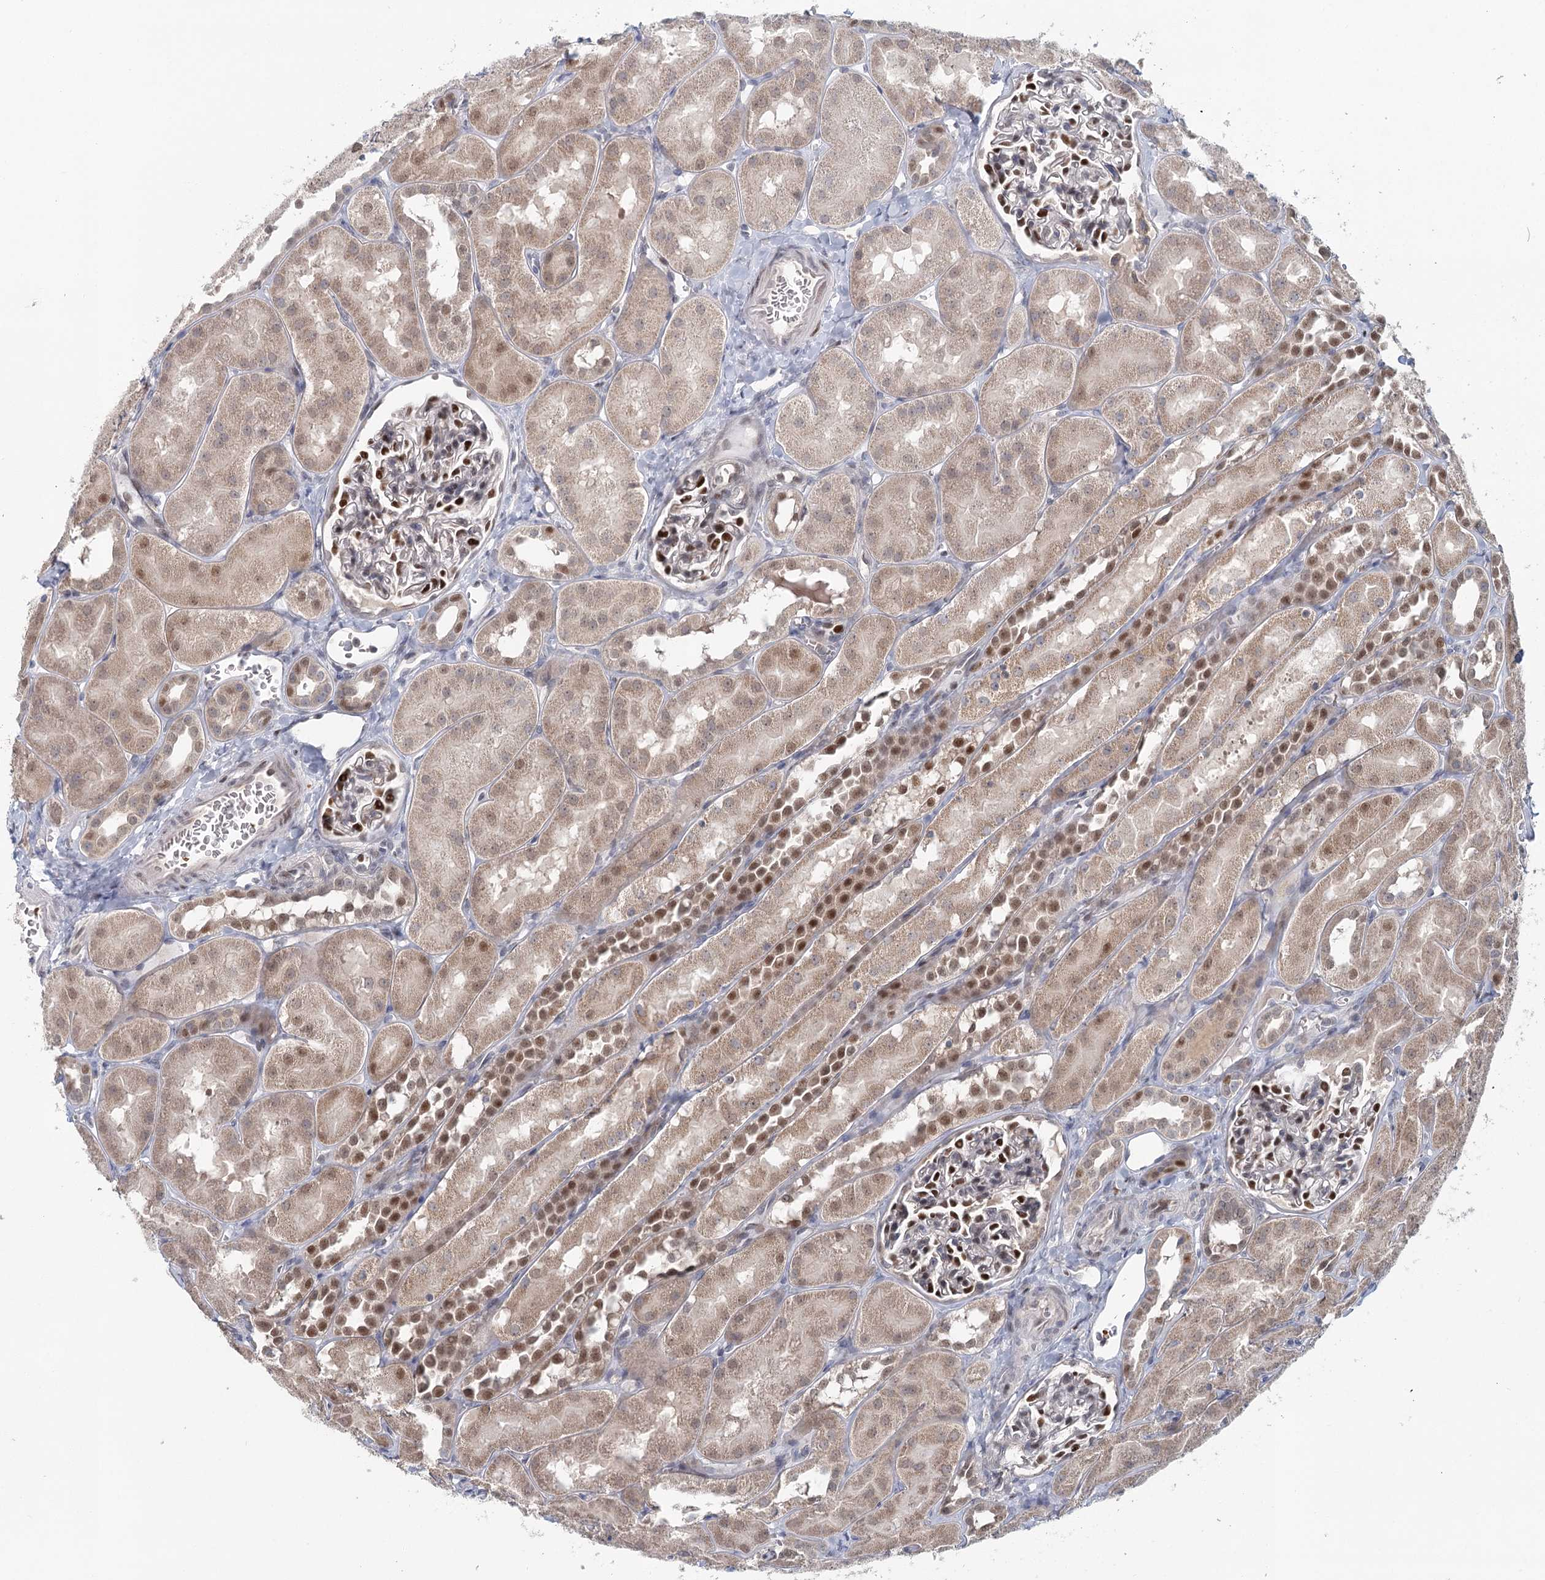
{"staining": {"intensity": "strong", "quantity": "<25%", "location": "nuclear"}, "tissue": "kidney", "cell_type": "Cells in glomeruli", "image_type": "normal", "snomed": [{"axis": "morphology", "description": "Normal tissue, NOS"}, {"axis": "topography", "description": "Kidney"}, {"axis": "topography", "description": "Urinary bladder"}], "caption": "Protein staining of normal kidney displays strong nuclear expression in about <25% of cells in glomeruli.", "gene": "ADK", "patient": {"sex": "male", "age": 16}}